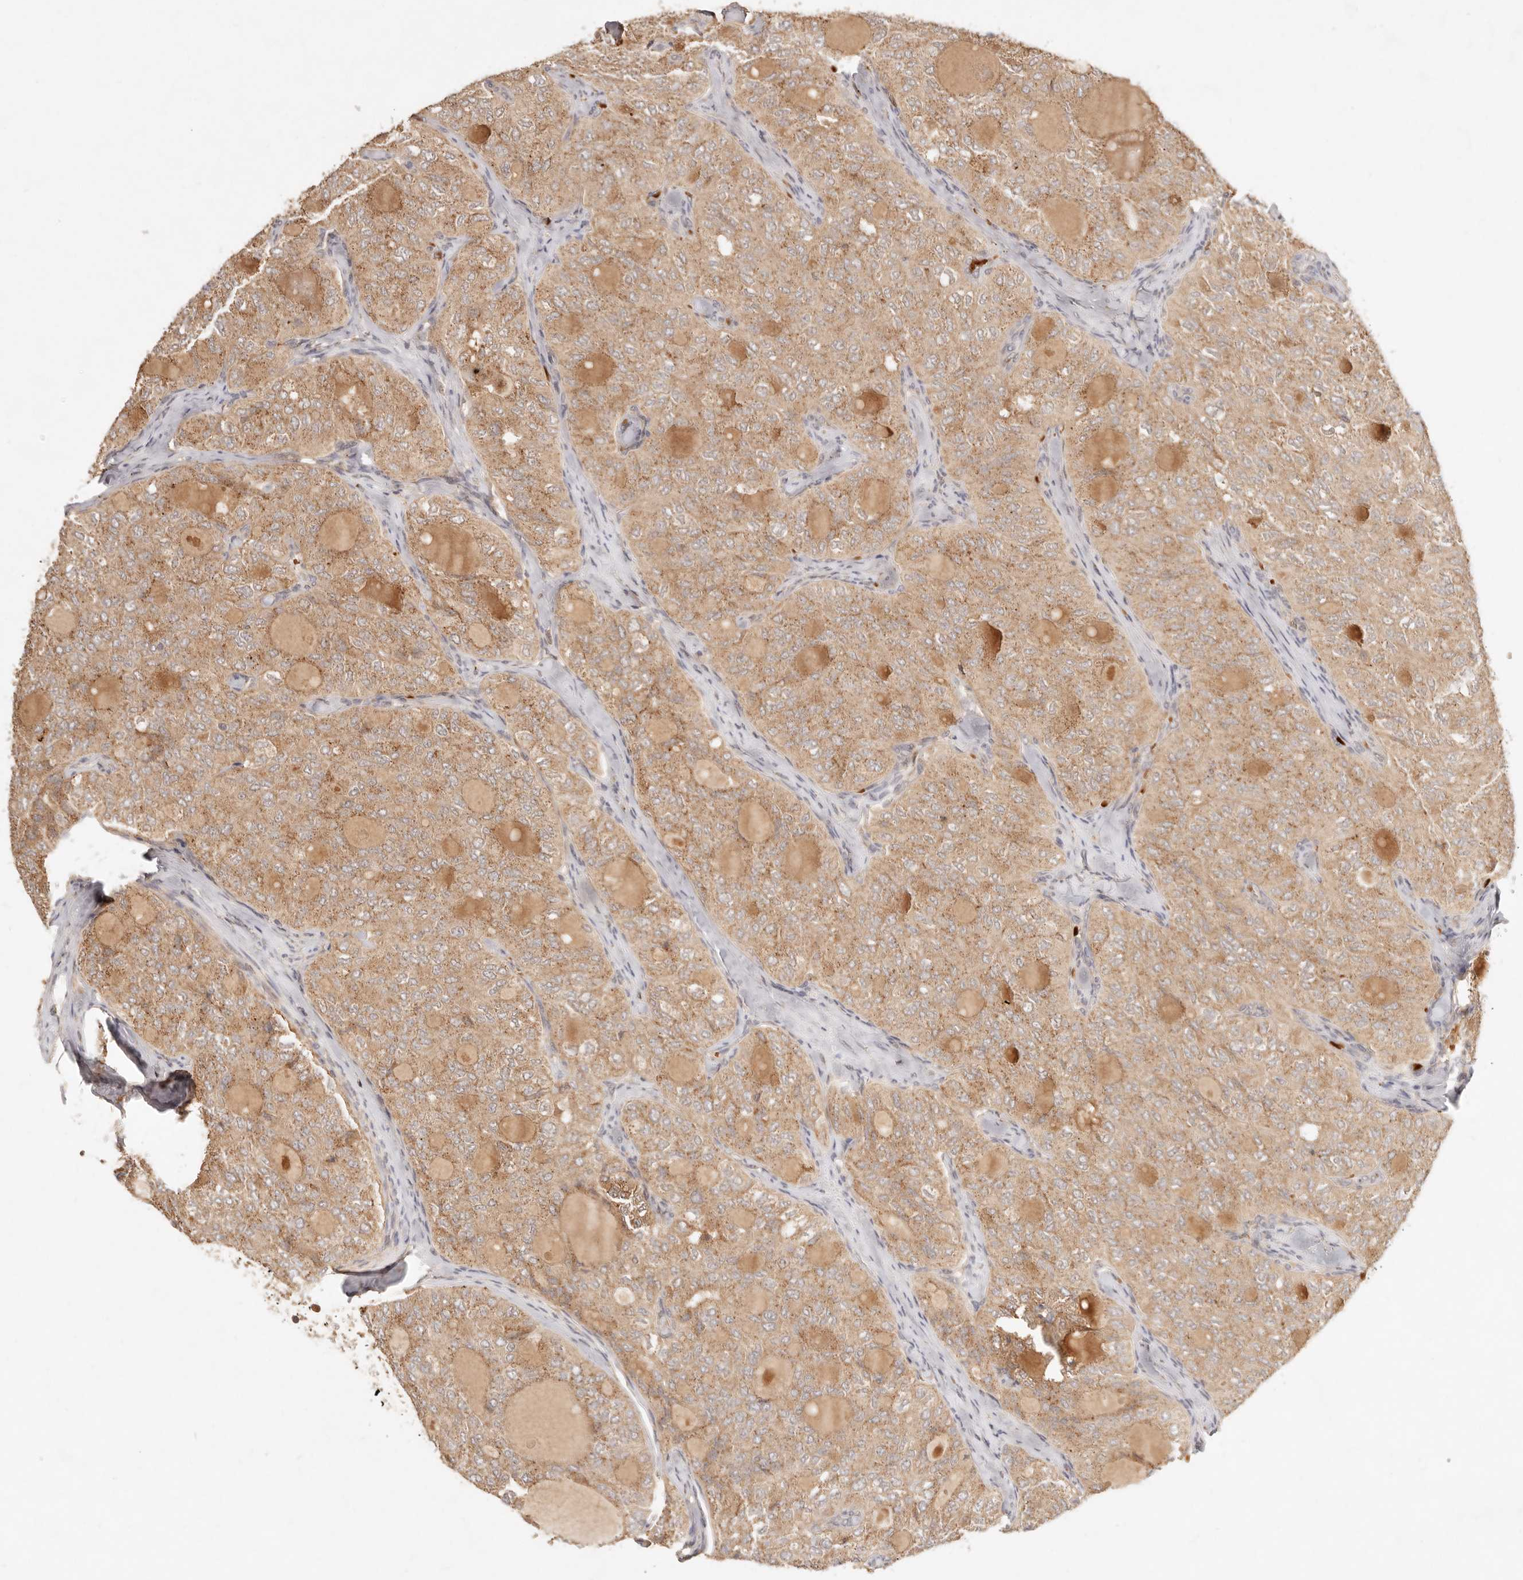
{"staining": {"intensity": "moderate", "quantity": ">75%", "location": "cytoplasmic/membranous"}, "tissue": "thyroid cancer", "cell_type": "Tumor cells", "image_type": "cancer", "snomed": [{"axis": "morphology", "description": "Follicular adenoma carcinoma, NOS"}, {"axis": "topography", "description": "Thyroid gland"}], "caption": "Protein expression analysis of human follicular adenoma carcinoma (thyroid) reveals moderate cytoplasmic/membranous expression in approximately >75% of tumor cells.", "gene": "FREM2", "patient": {"sex": "male", "age": 75}}